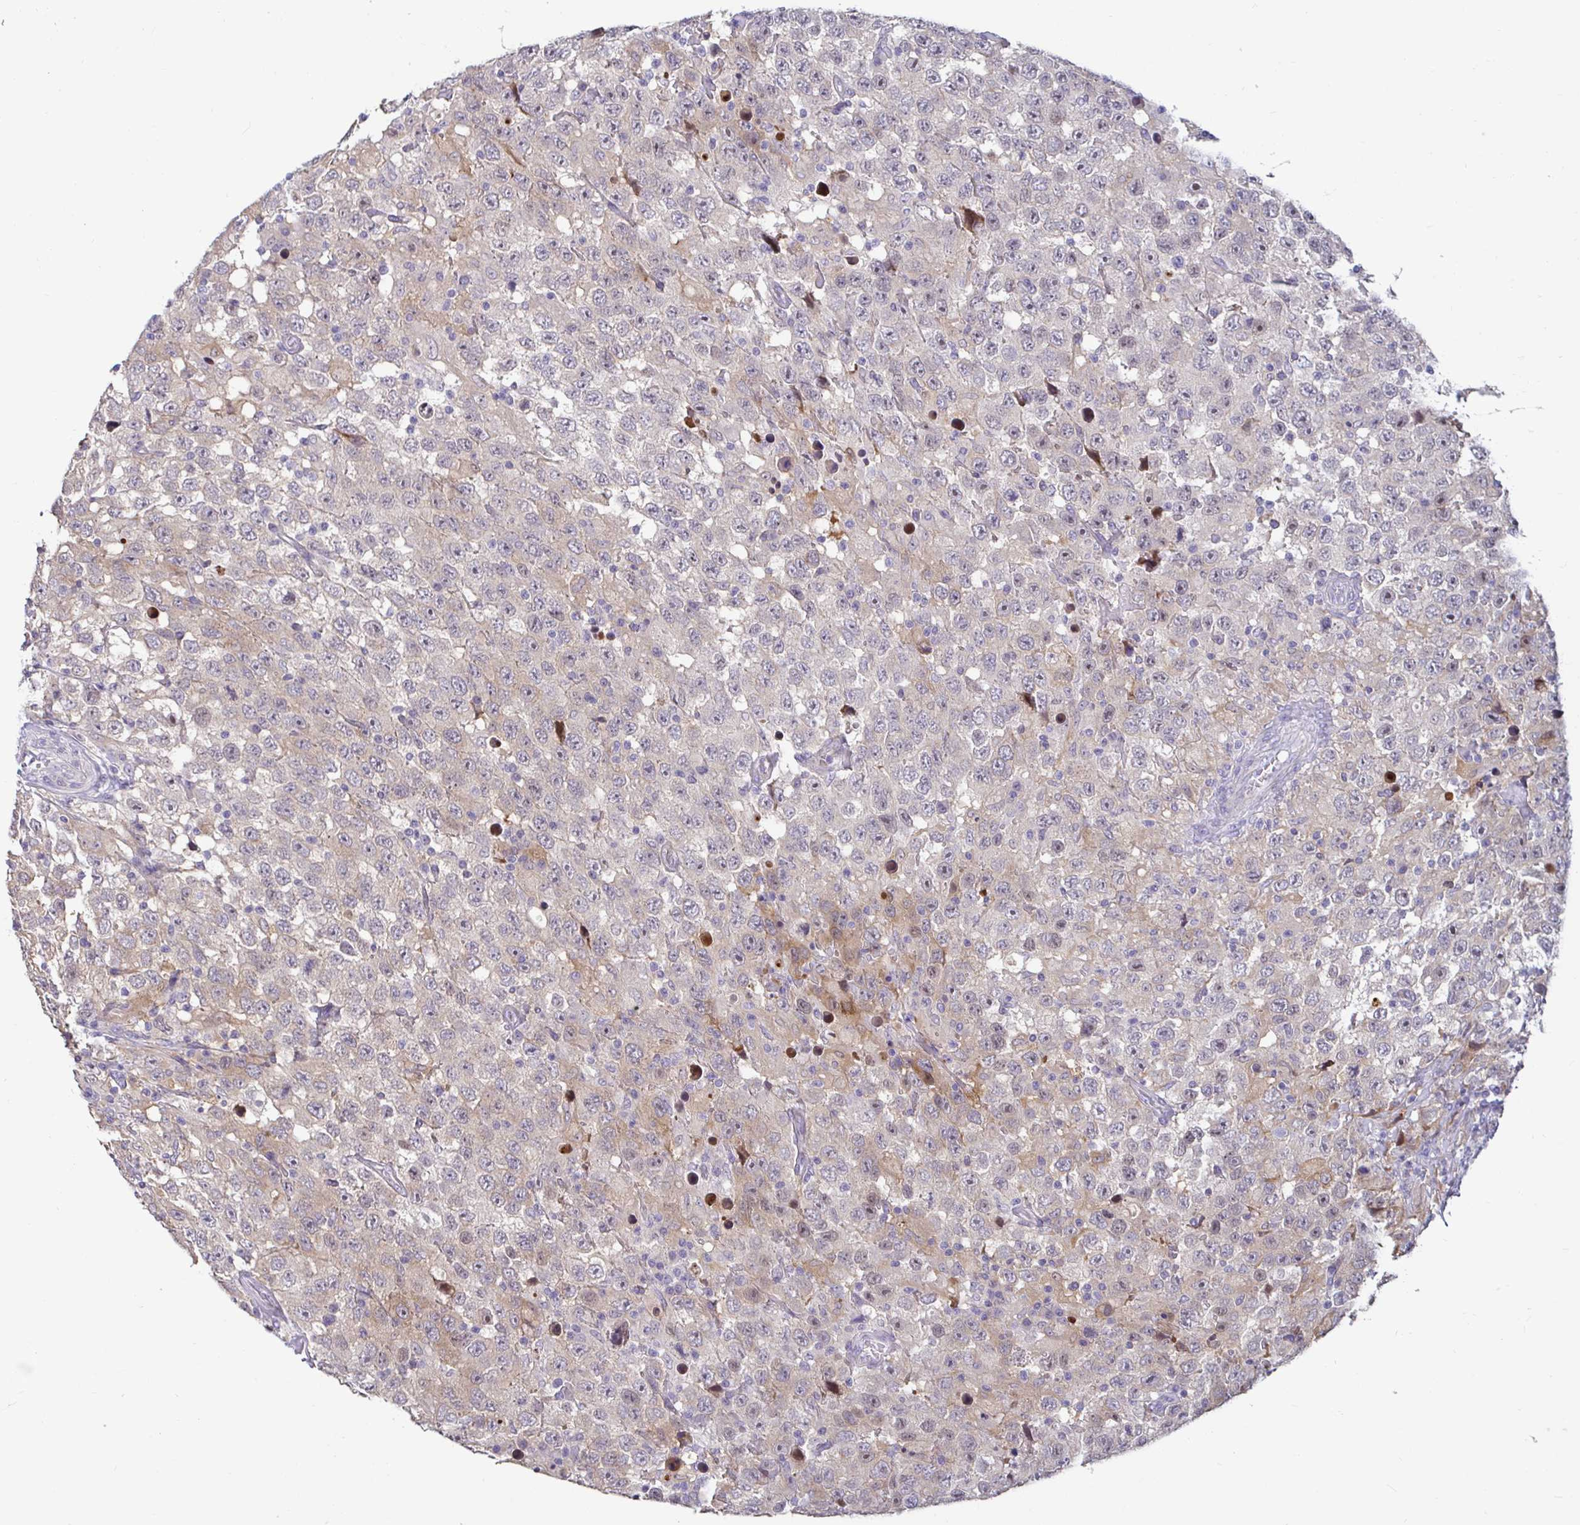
{"staining": {"intensity": "weak", "quantity": "<25%", "location": "cytoplasmic/membranous"}, "tissue": "testis cancer", "cell_type": "Tumor cells", "image_type": "cancer", "snomed": [{"axis": "morphology", "description": "Seminoma, NOS"}, {"axis": "topography", "description": "Testis"}], "caption": "Image shows no protein expression in tumor cells of testis cancer (seminoma) tissue. (DAB IHC with hematoxylin counter stain).", "gene": "GSTM1", "patient": {"sex": "male", "age": 41}}